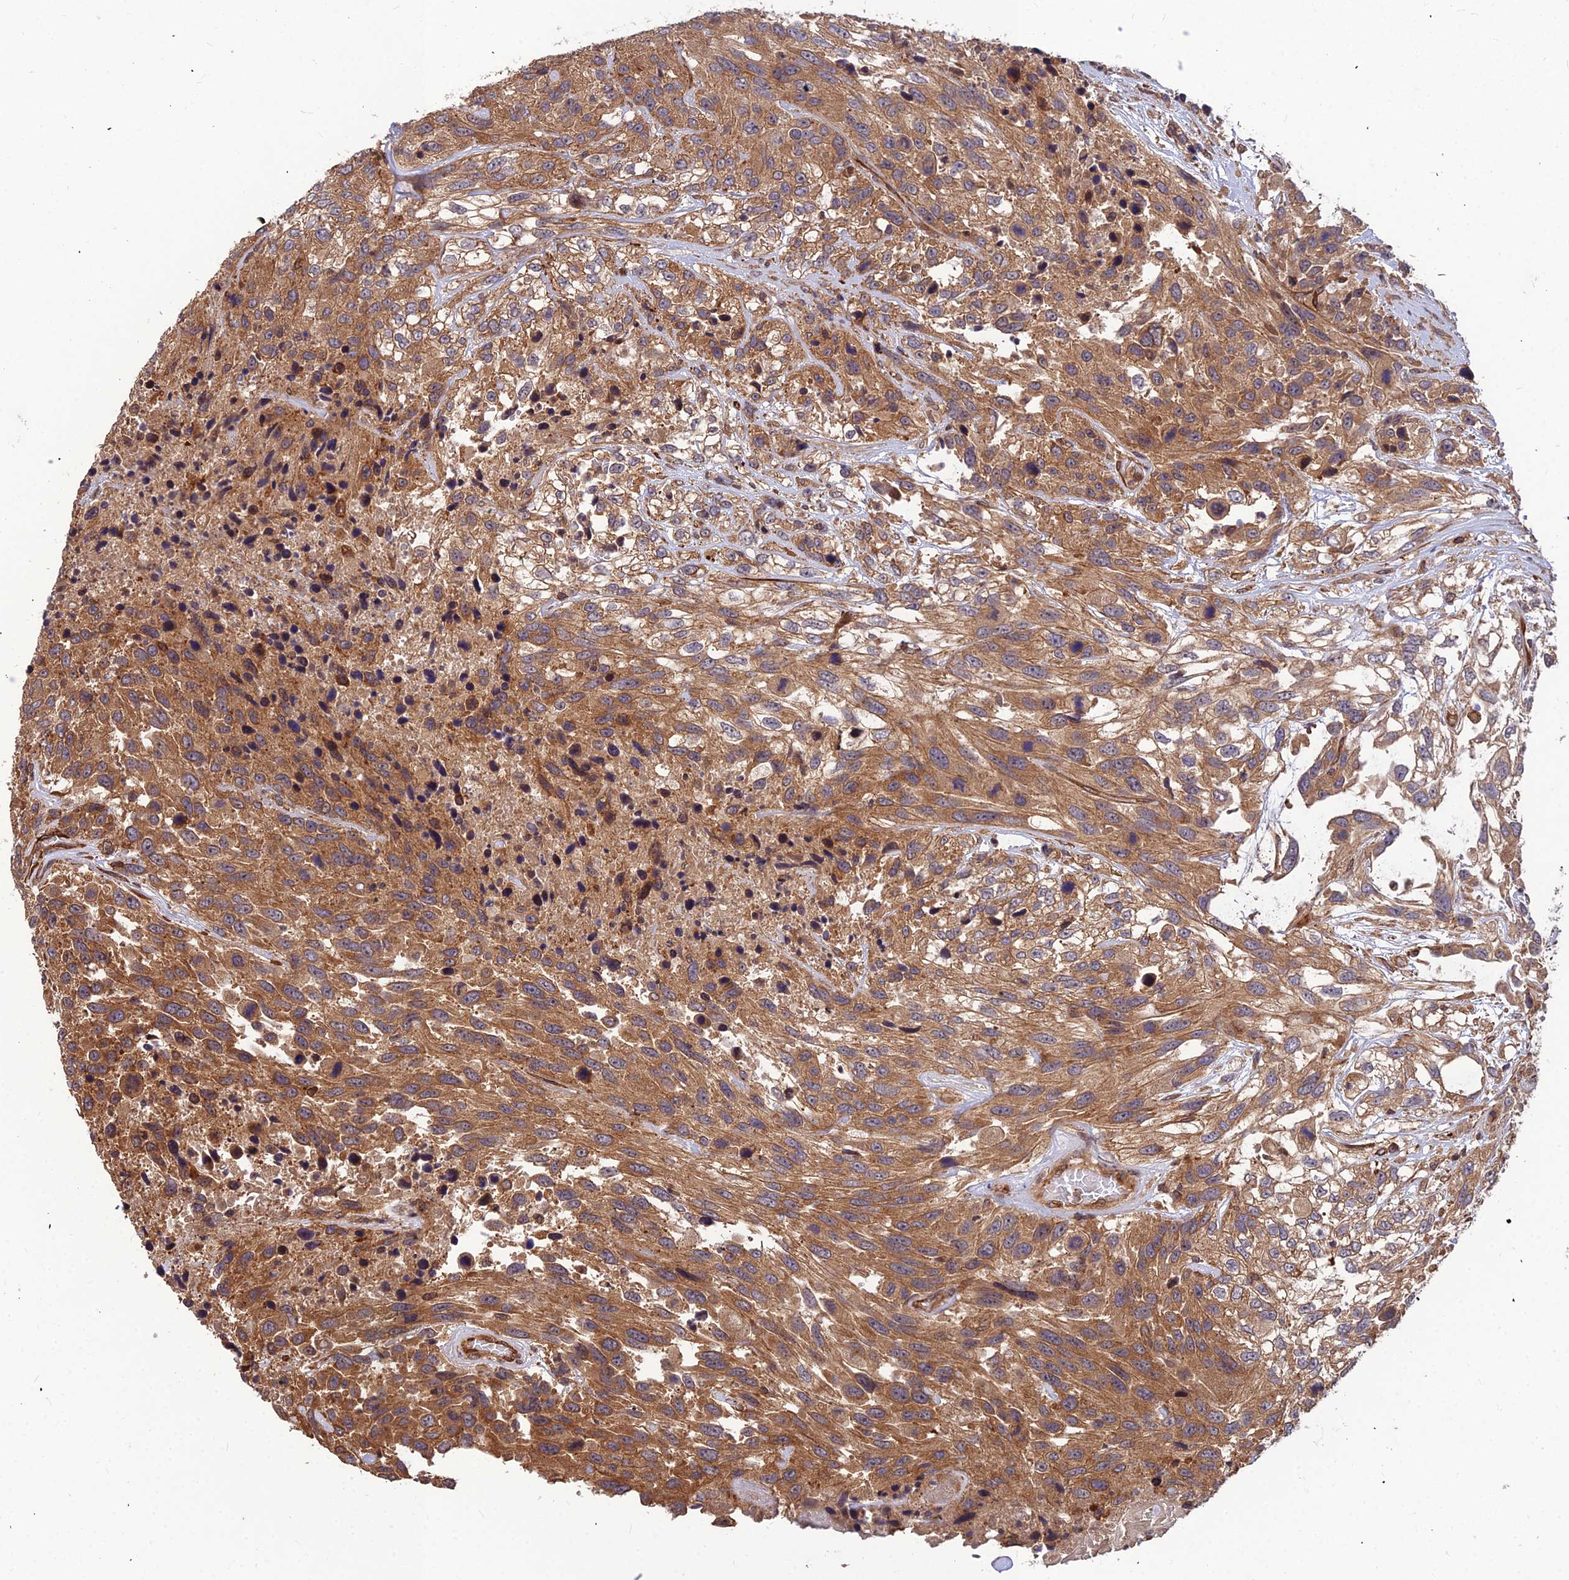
{"staining": {"intensity": "moderate", "quantity": ">75%", "location": "cytoplasmic/membranous"}, "tissue": "urothelial cancer", "cell_type": "Tumor cells", "image_type": "cancer", "snomed": [{"axis": "morphology", "description": "Urothelial carcinoma, High grade"}, {"axis": "topography", "description": "Urinary bladder"}], "caption": "Protein analysis of high-grade urothelial carcinoma tissue shows moderate cytoplasmic/membranous staining in approximately >75% of tumor cells.", "gene": "ZNF467", "patient": {"sex": "female", "age": 70}}